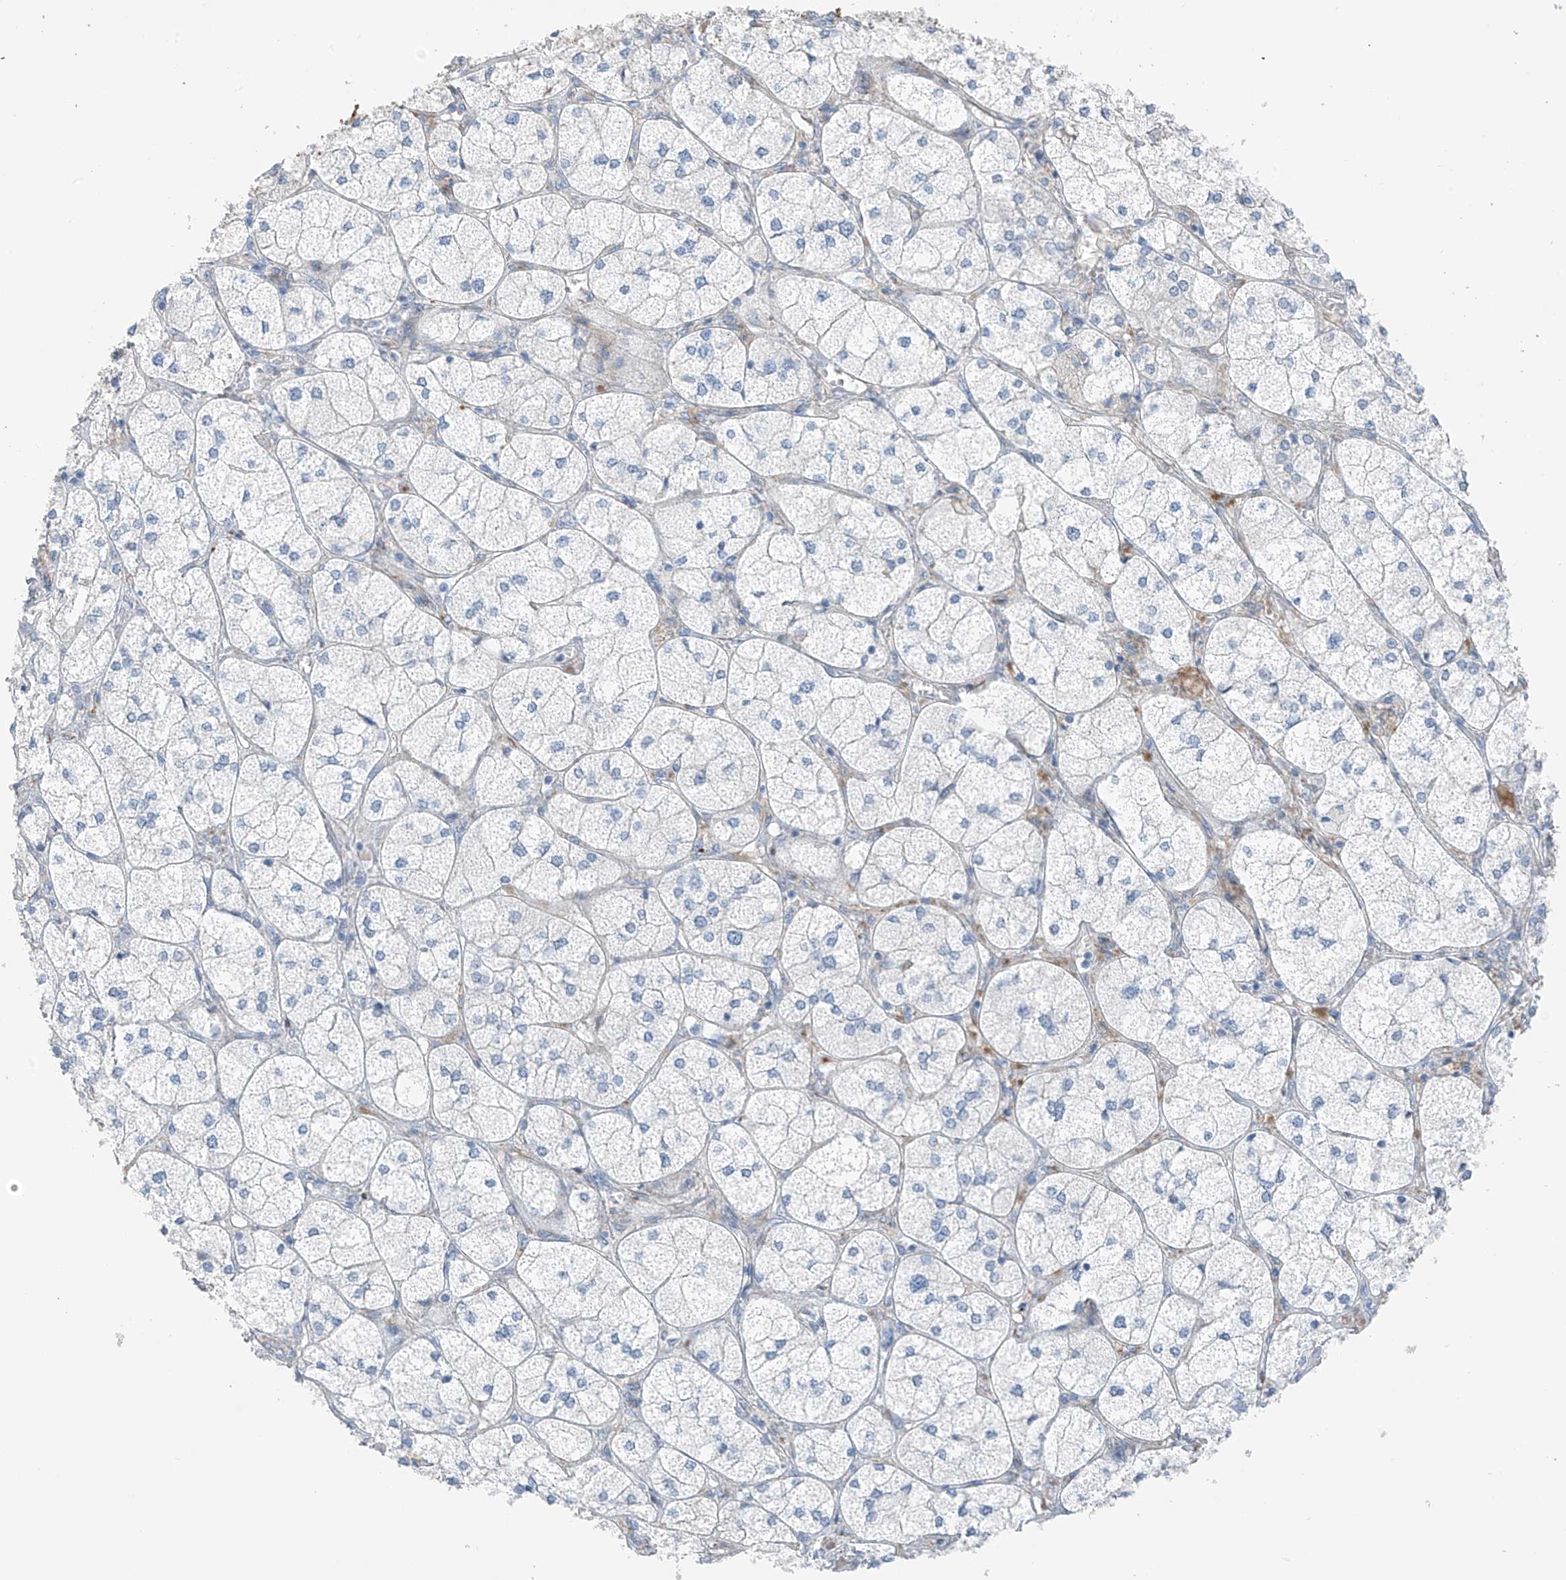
{"staining": {"intensity": "negative", "quantity": "none", "location": "none"}, "tissue": "adrenal gland", "cell_type": "Glandular cells", "image_type": "normal", "snomed": [{"axis": "morphology", "description": "Normal tissue, NOS"}, {"axis": "topography", "description": "Adrenal gland"}], "caption": "IHC micrograph of normal adrenal gland stained for a protein (brown), which demonstrates no expression in glandular cells. The staining is performed using DAB (3,3'-diaminobenzidine) brown chromogen with nuclei counter-stained in using hematoxylin.", "gene": "NALCN", "patient": {"sex": "female", "age": 61}}